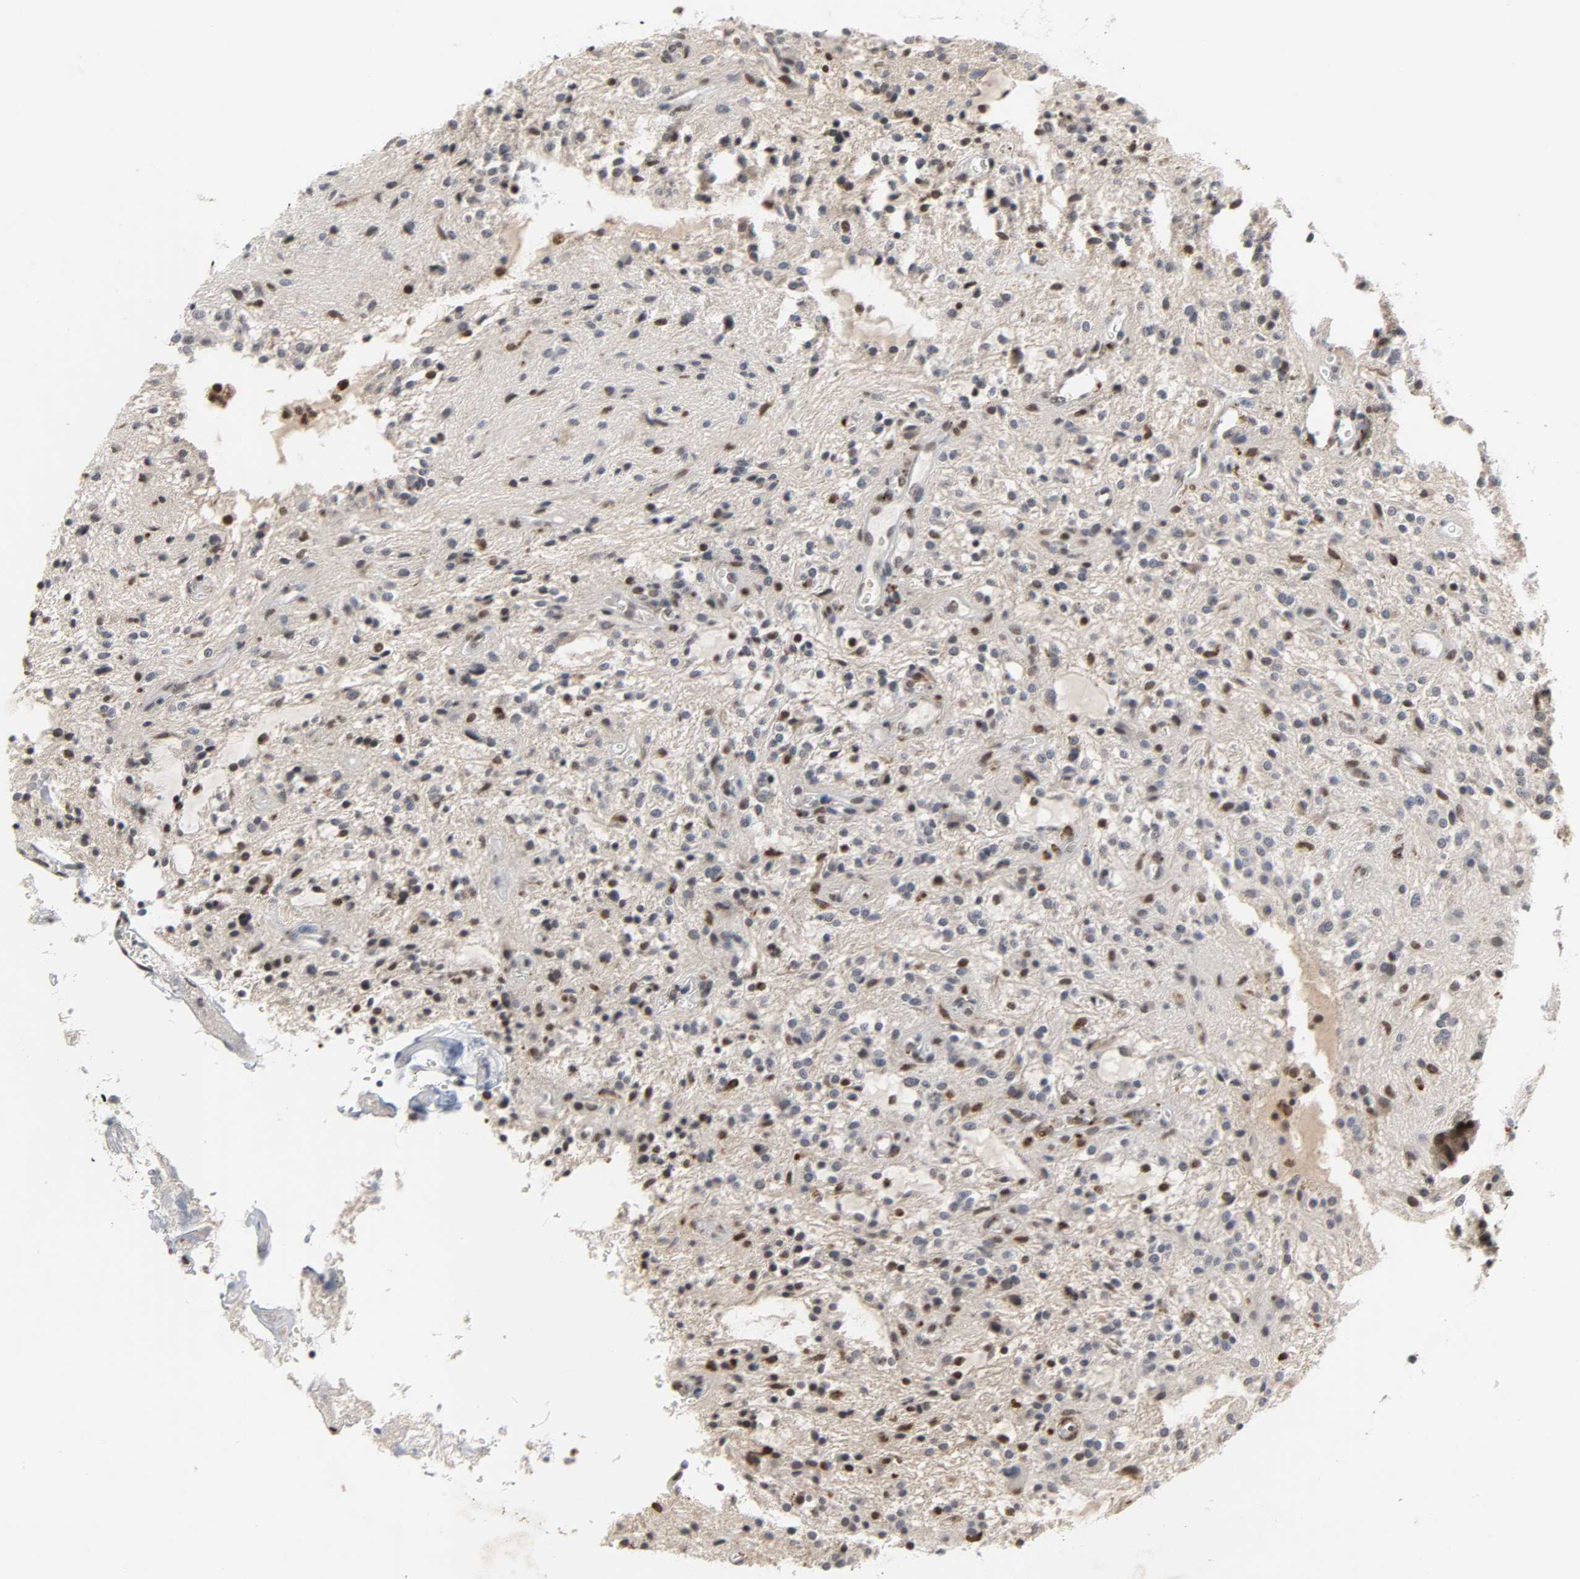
{"staining": {"intensity": "strong", "quantity": "25%-75%", "location": "nuclear"}, "tissue": "glioma", "cell_type": "Tumor cells", "image_type": "cancer", "snomed": [{"axis": "morphology", "description": "Glioma, malignant, NOS"}, {"axis": "topography", "description": "Cerebellum"}], "caption": "The photomicrograph demonstrates staining of malignant glioma, revealing strong nuclear protein positivity (brown color) within tumor cells.", "gene": "DAZAP1", "patient": {"sex": "female", "age": 10}}